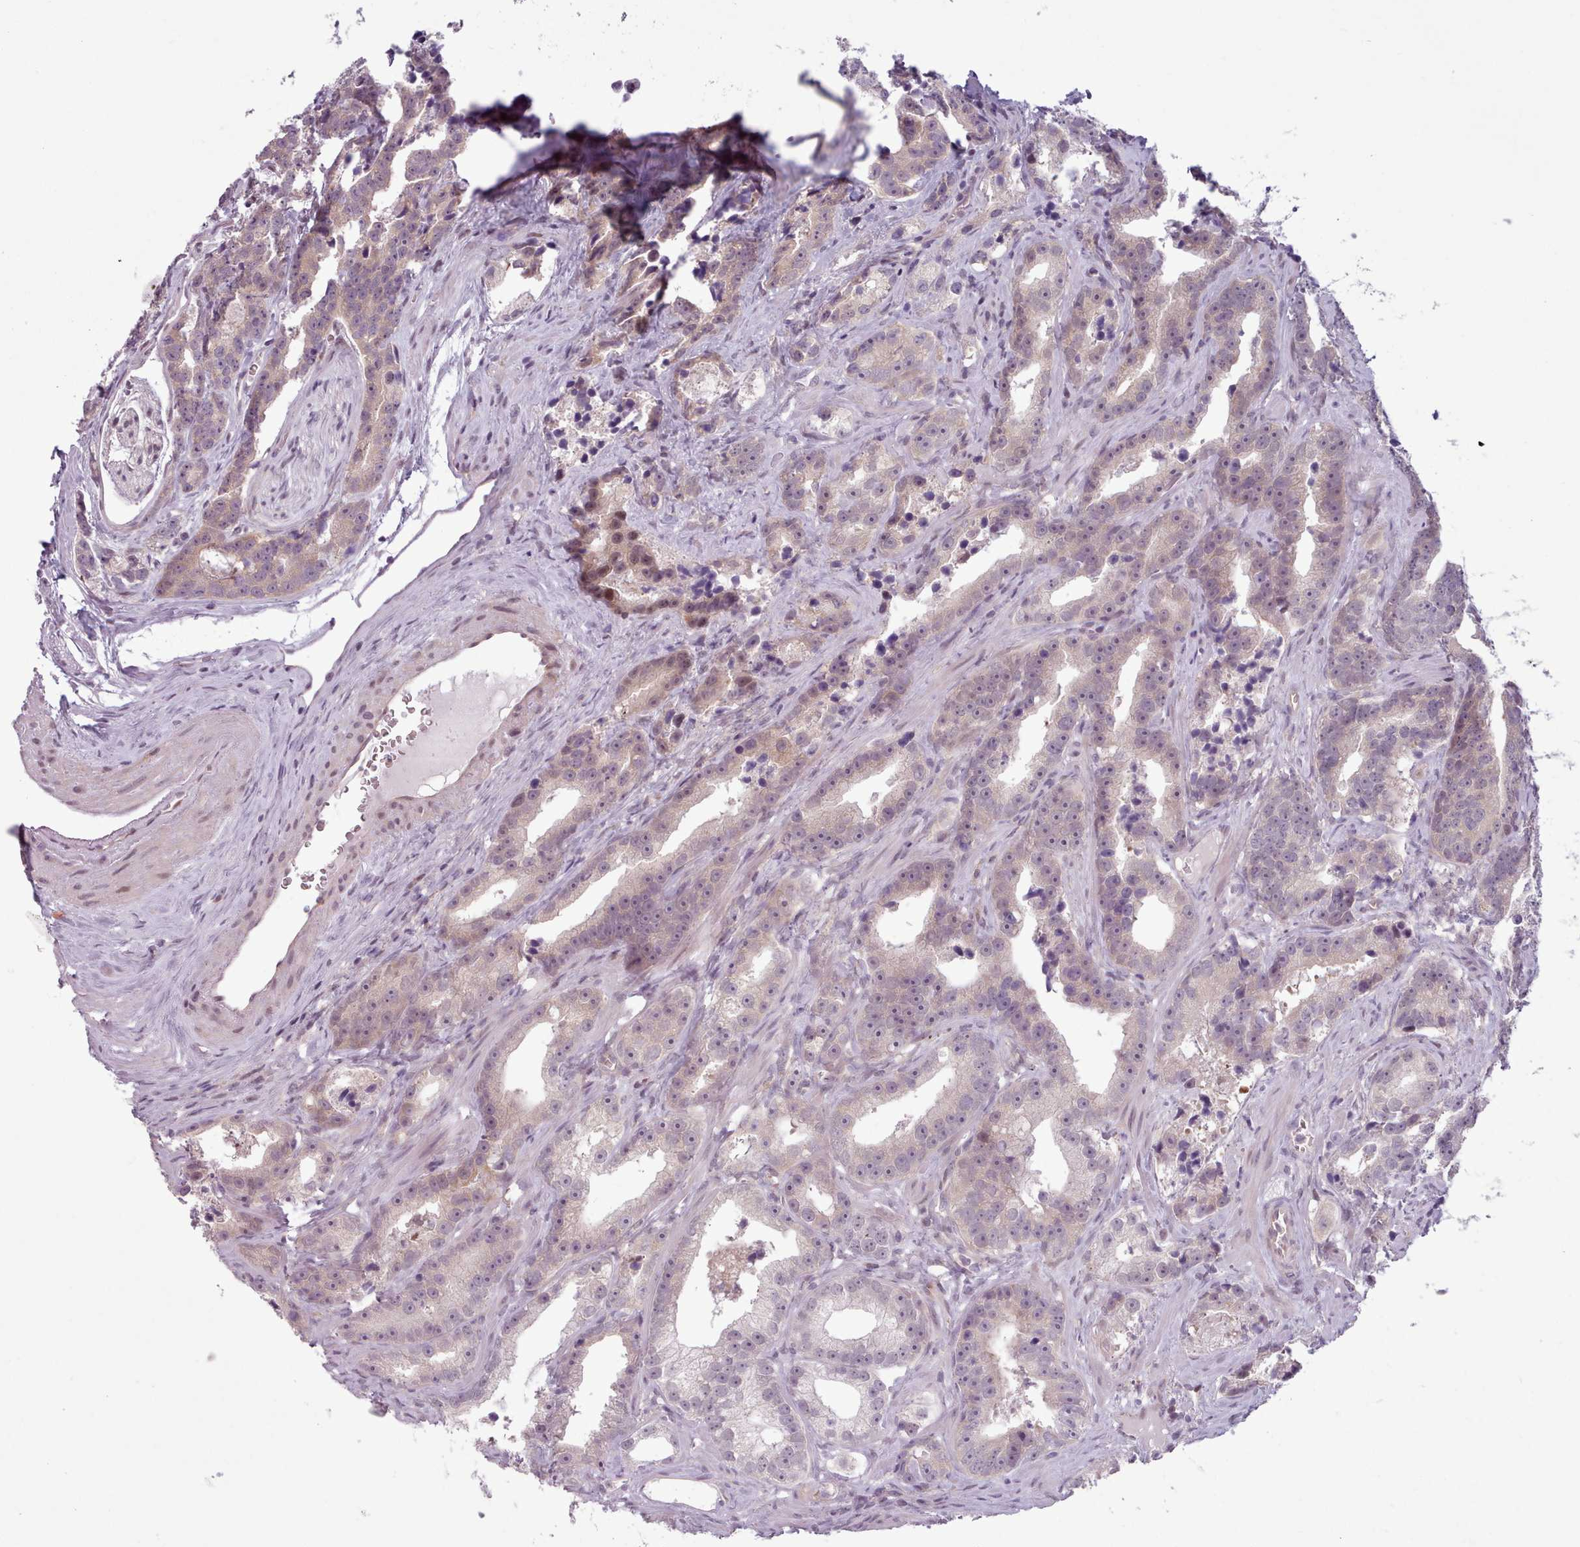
{"staining": {"intensity": "weak", "quantity": "<25%", "location": "cytoplasmic/membranous"}, "tissue": "prostate cancer", "cell_type": "Tumor cells", "image_type": "cancer", "snomed": [{"axis": "morphology", "description": "Adenocarcinoma, High grade"}, {"axis": "topography", "description": "Prostate"}], "caption": "This photomicrograph is of prostate adenocarcinoma (high-grade) stained with immunohistochemistry (IHC) to label a protein in brown with the nuclei are counter-stained blue. There is no positivity in tumor cells.", "gene": "KBTBD7", "patient": {"sex": "male", "age": 62}}